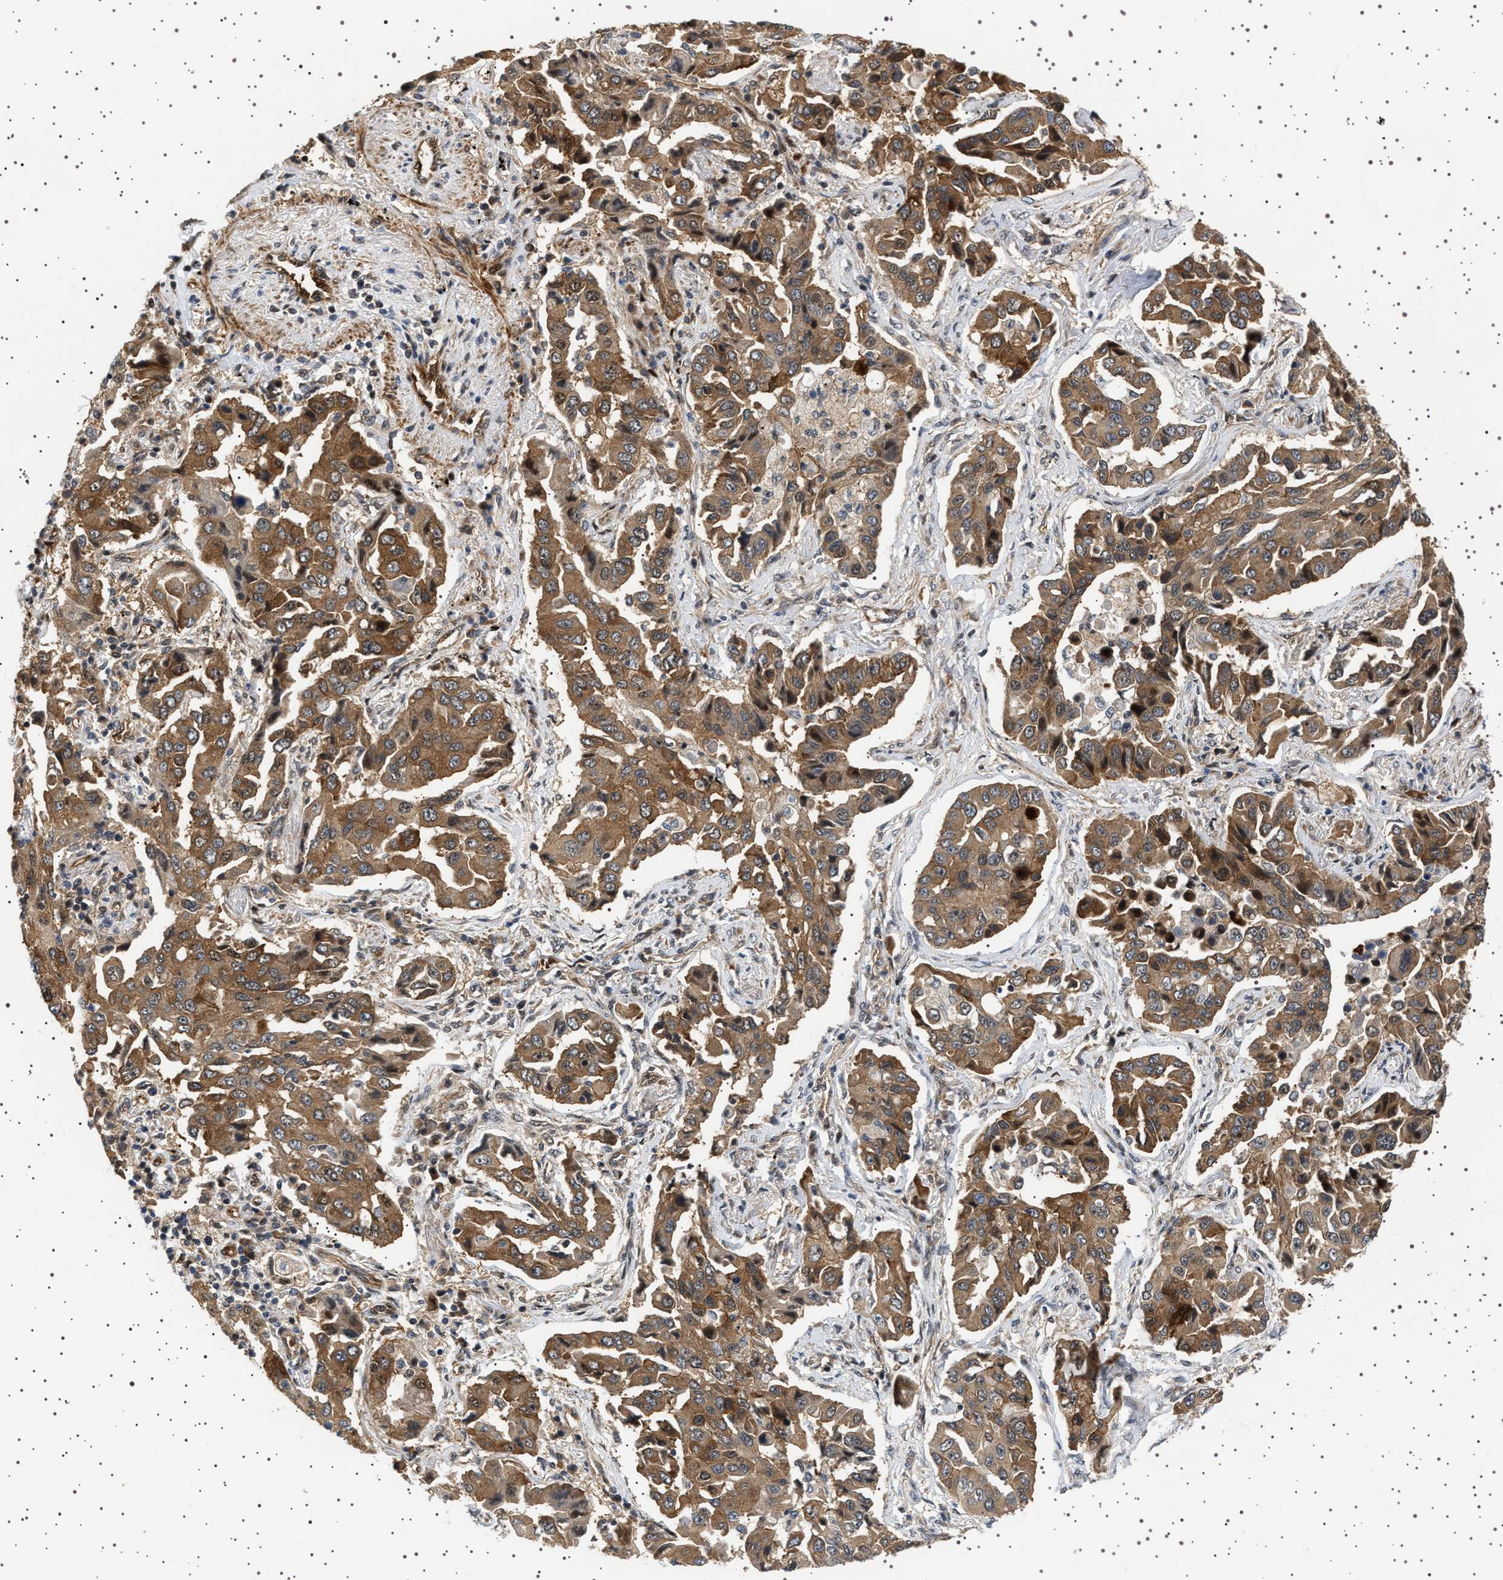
{"staining": {"intensity": "moderate", "quantity": ">75%", "location": "cytoplasmic/membranous"}, "tissue": "lung cancer", "cell_type": "Tumor cells", "image_type": "cancer", "snomed": [{"axis": "morphology", "description": "Adenocarcinoma, NOS"}, {"axis": "topography", "description": "Lung"}], "caption": "Protein staining of lung cancer (adenocarcinoma) tissue shows moderate cytoplasmic/membranous expression in about >75% of tumor cells. (Brightfield microscopy of DAB IHC at high magnification).", "gene": "BAG3", "patient": {"sex": "female", "age": 65}}